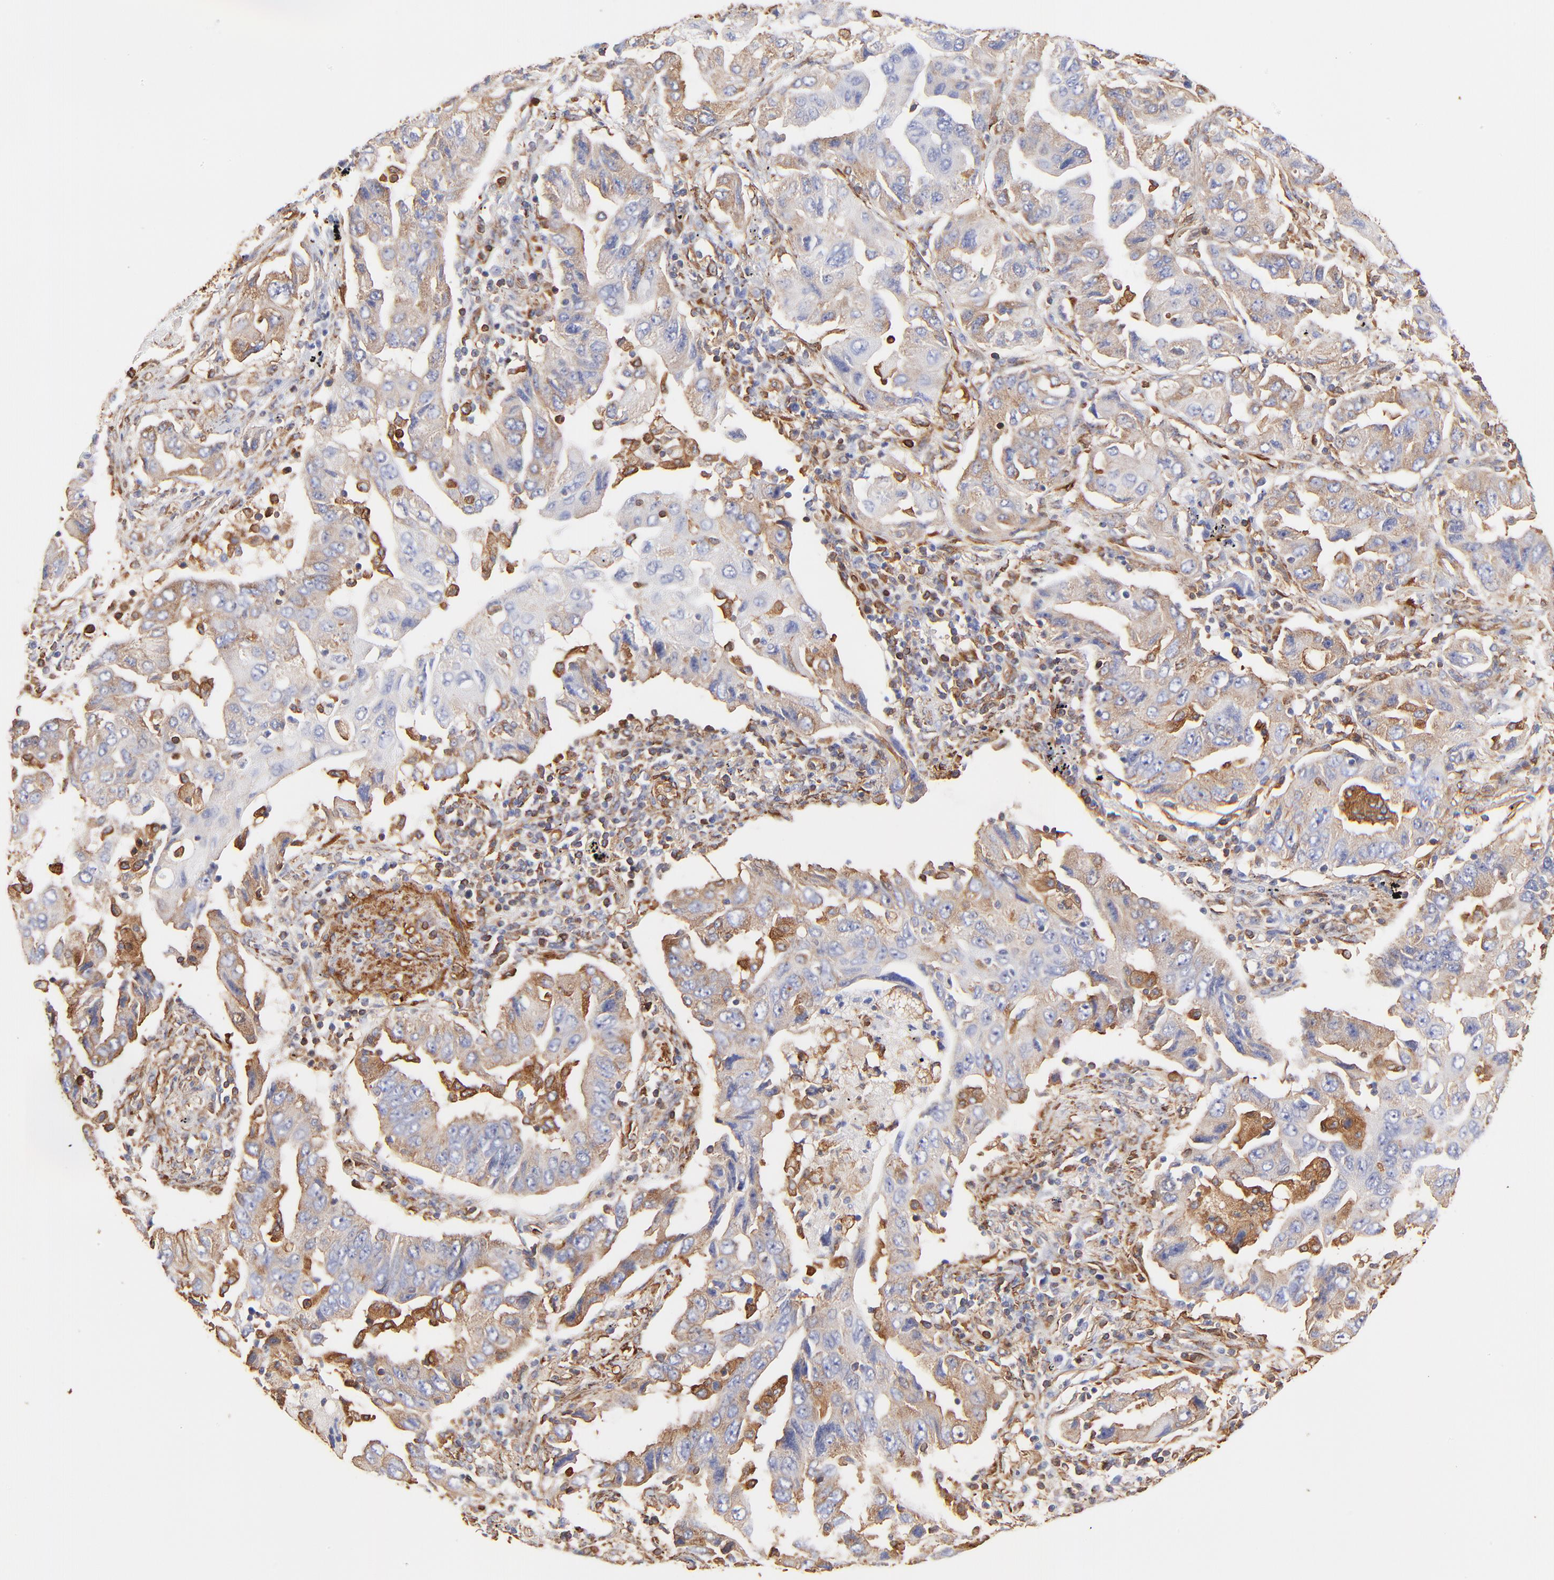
{"staining": {"intensity": "moderate", "quantity": ">75%", "location": "cytoplasmic/membranous"}, "tissue": "lung cancer", "cell_type": "Tumor cells", "image_type": "cancer", "snomed": [{"axis": "morphology", "description": "Adenocarcinoma, NOS"}, {"axis": "topography", "description": "Lung"}], "caption": "High-power microscopy captured an immunohistochemistry histopathology image of lung cancer (adenocarcinoma), revealing moderate cytoplasmic/membranous expression in approximately >75% of tumor cells. Using DAB (3,3'-diaminobenzidine) (brown) and hematoxylin (blue) stains, captured at high magnification using brightfield microscopy.", "gene": "FLNA", "patient": {"sex": "female", "age": 65}}